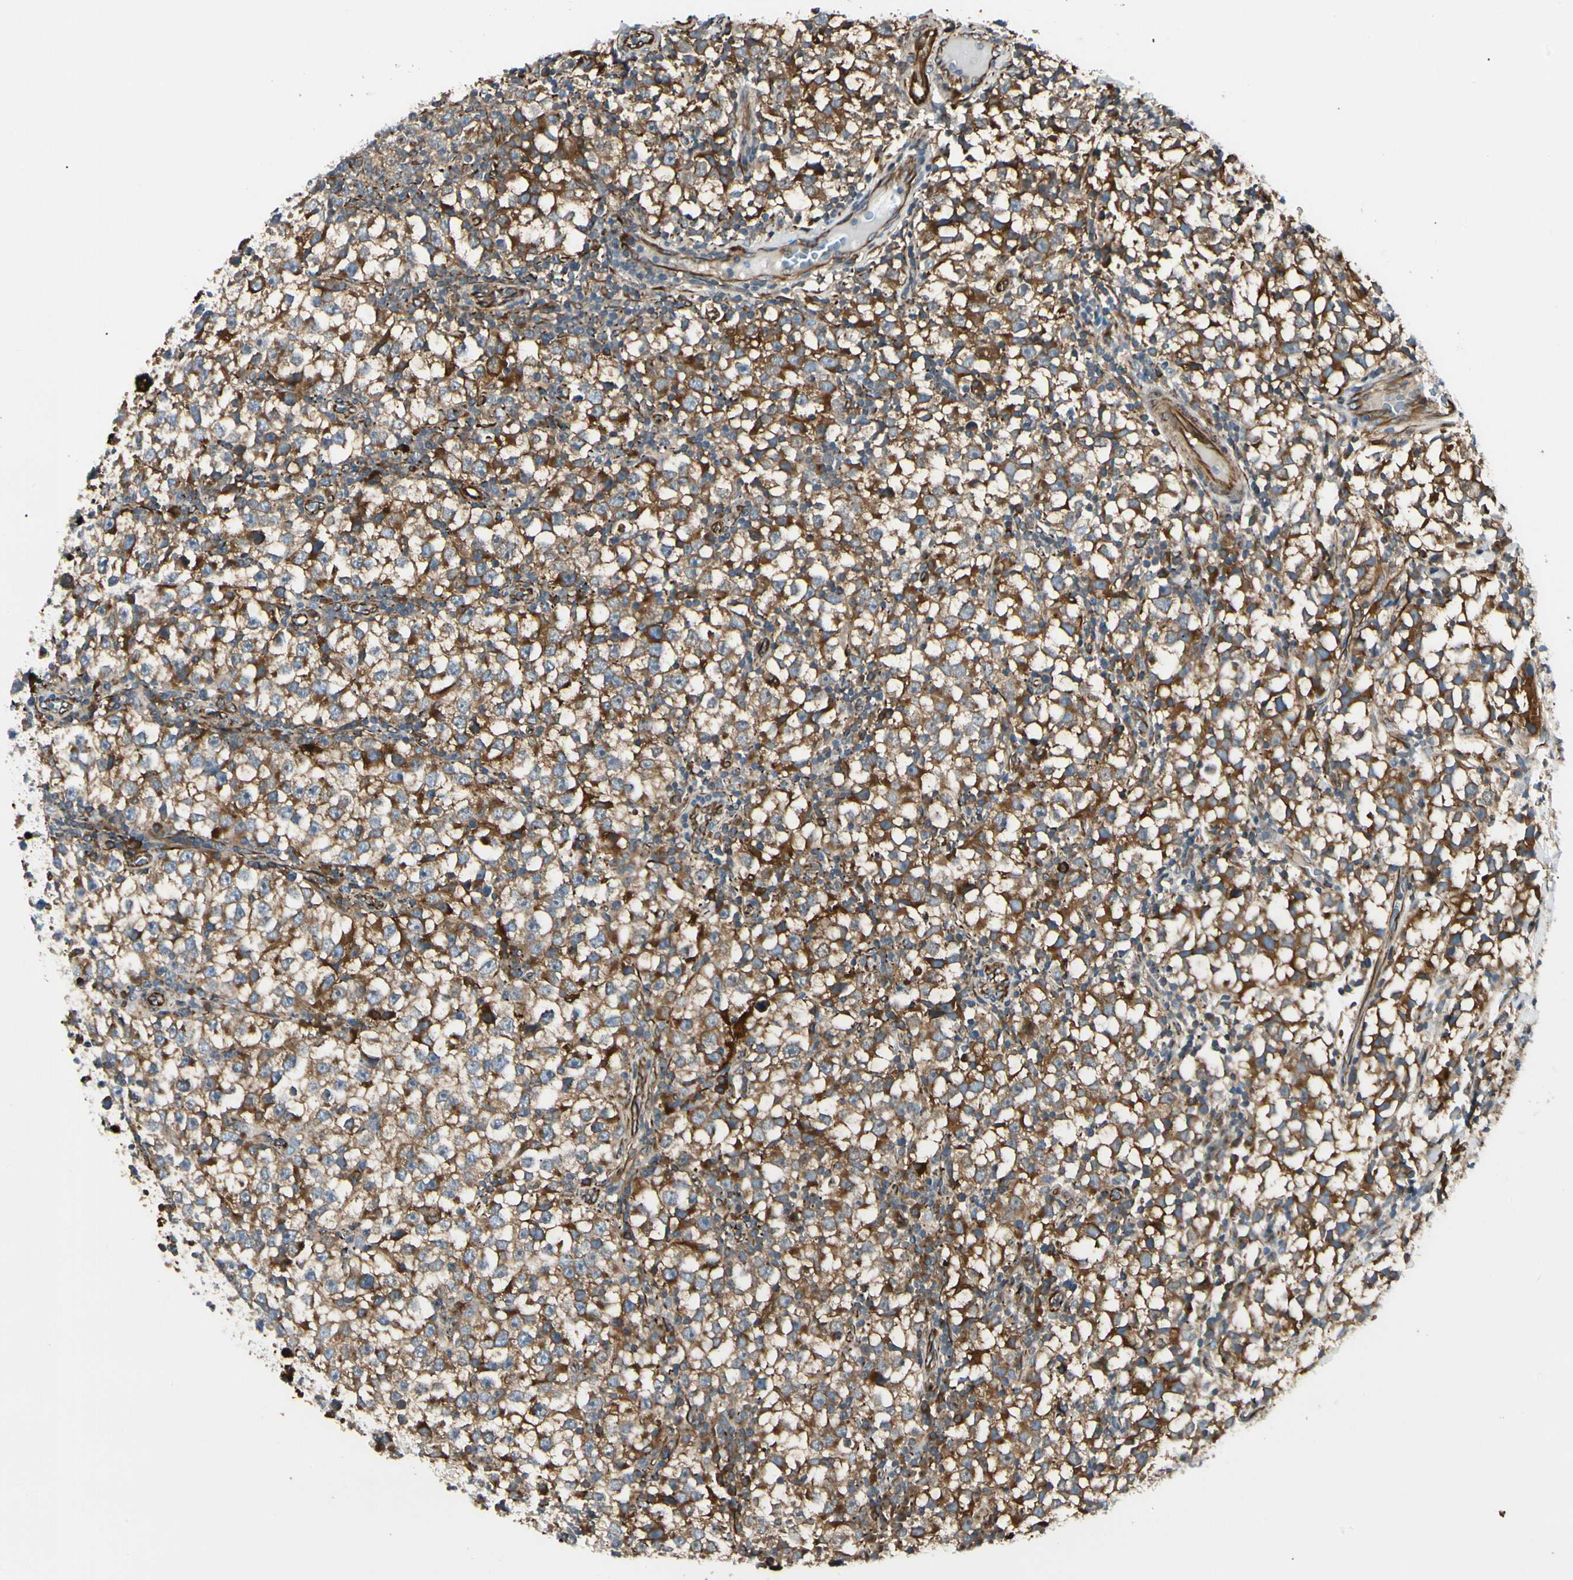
{"staining": {"intensity": "strong", "quantity": "<25%", "location": "cytoplasmic/membranous"}, "tissue": "testis cancer", "cell_type": "Tumor cells", "image_type": "cancer", "snomed": [{"axis": "morphology", "description": "Seminoma, NOS"}, {"axis": "topography", "description": "Testis"}], "caption": "IHC image of neoplastic tissue: human seminoma (testis) stained using immunohistochemistry exhibits medium levels of strong protein expression localized specifically in the cytoplasmic/membranous of tumor cells, appearing as a cytoplasmic/membranous brown color.", "gene": "FTH1", "patient": {"sex": "male", "age": 65}}